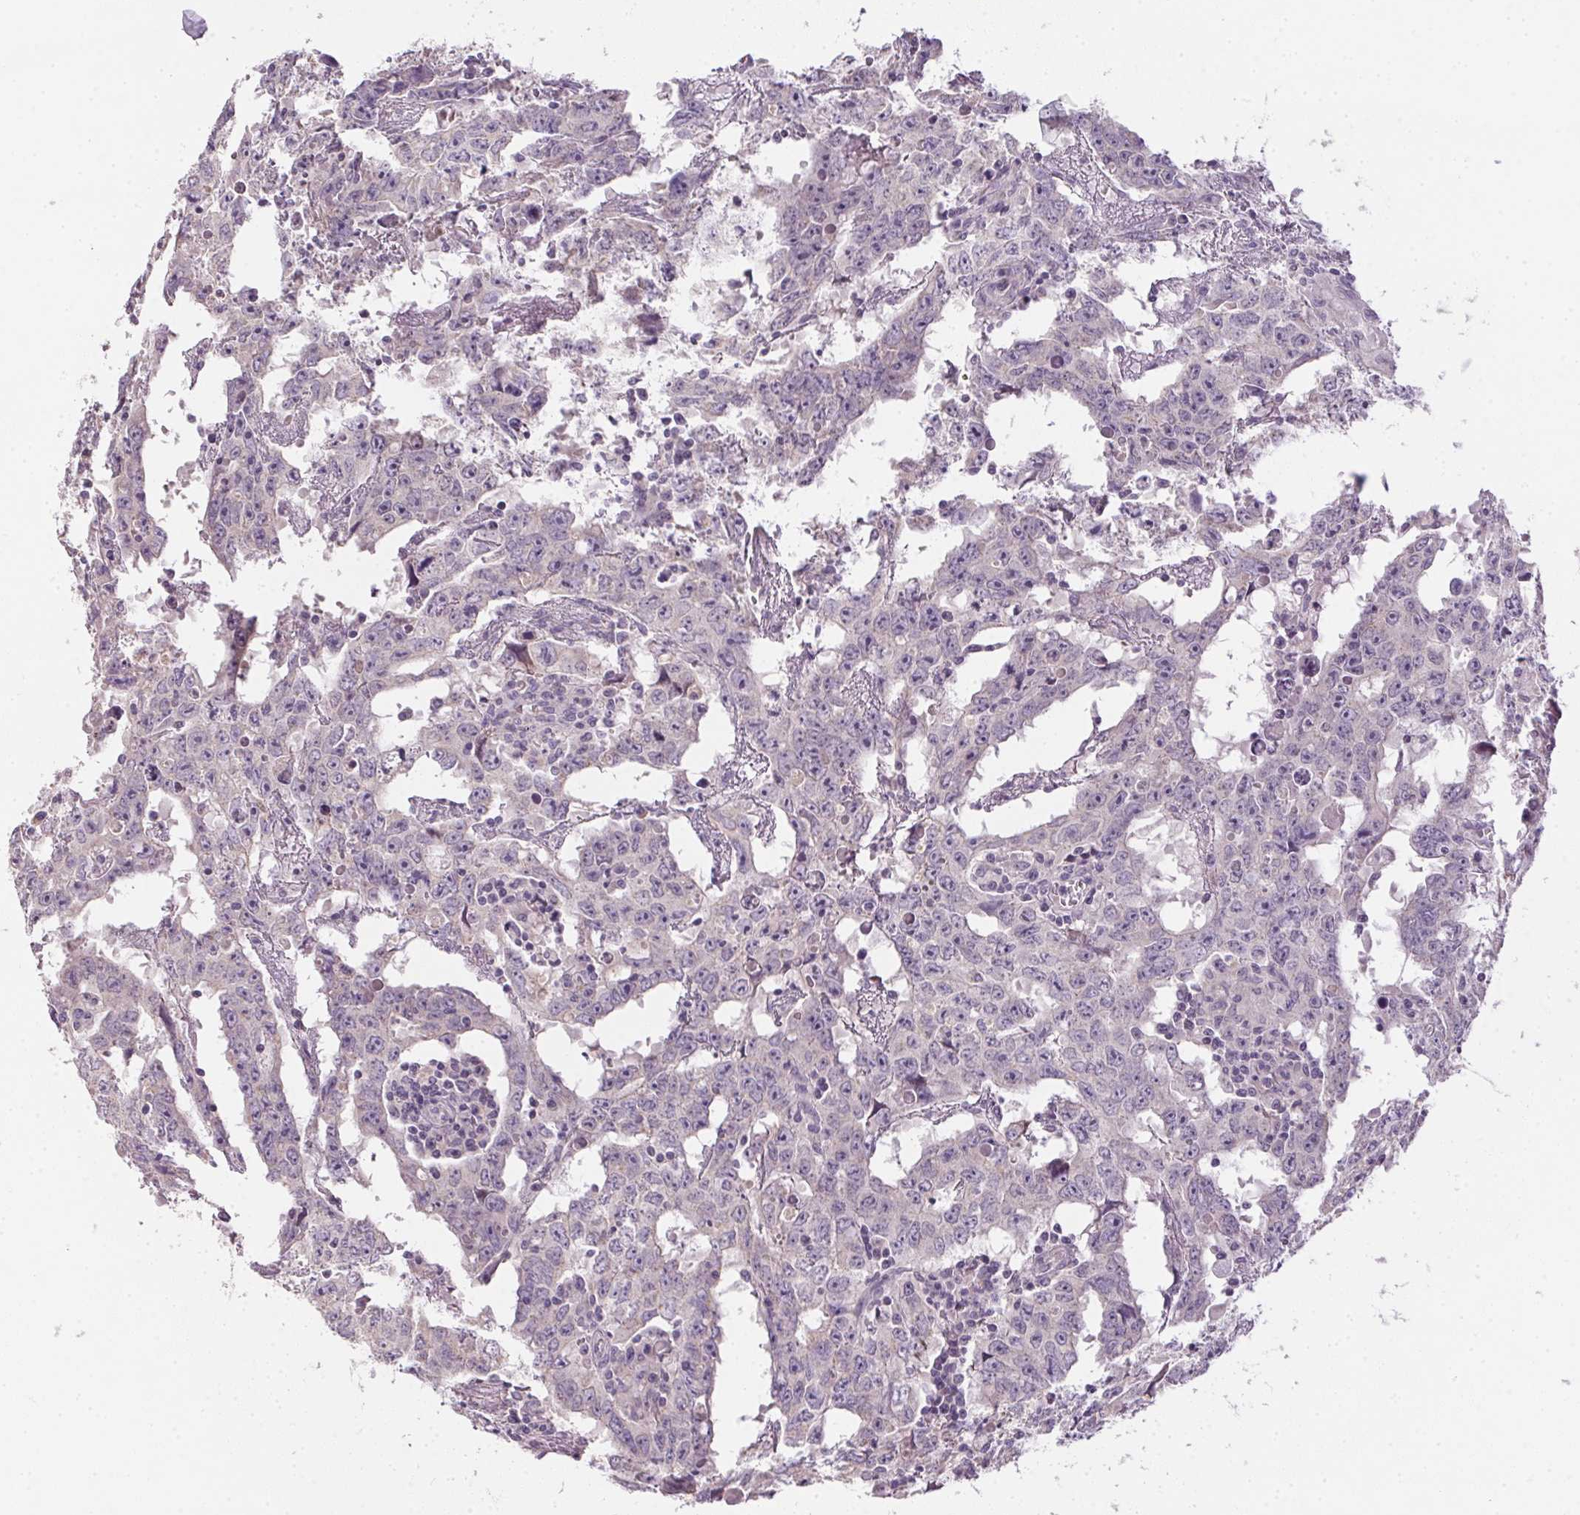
{"staining": {"intensity": "negative", "quantity": "none", "location": "none"}, "tissue": "testis cancer", "cell_type": "Tumor cells", "image_type": "cancer", "snomed": [{"axis": "morphology", "description": "Carcinoma, Embryonal, NOS"}, {"axis": "topography", "description": "Testis"}], "caption": "Immunohistochemistry (IHC) photomicrograph of human testis cancer (embryonal carcinoma) stained for a protein (brown), which demonstrates no positivity in tumor cells.", "gene": "SPACA9", "patient": {"sex": "male", "age": 22}}